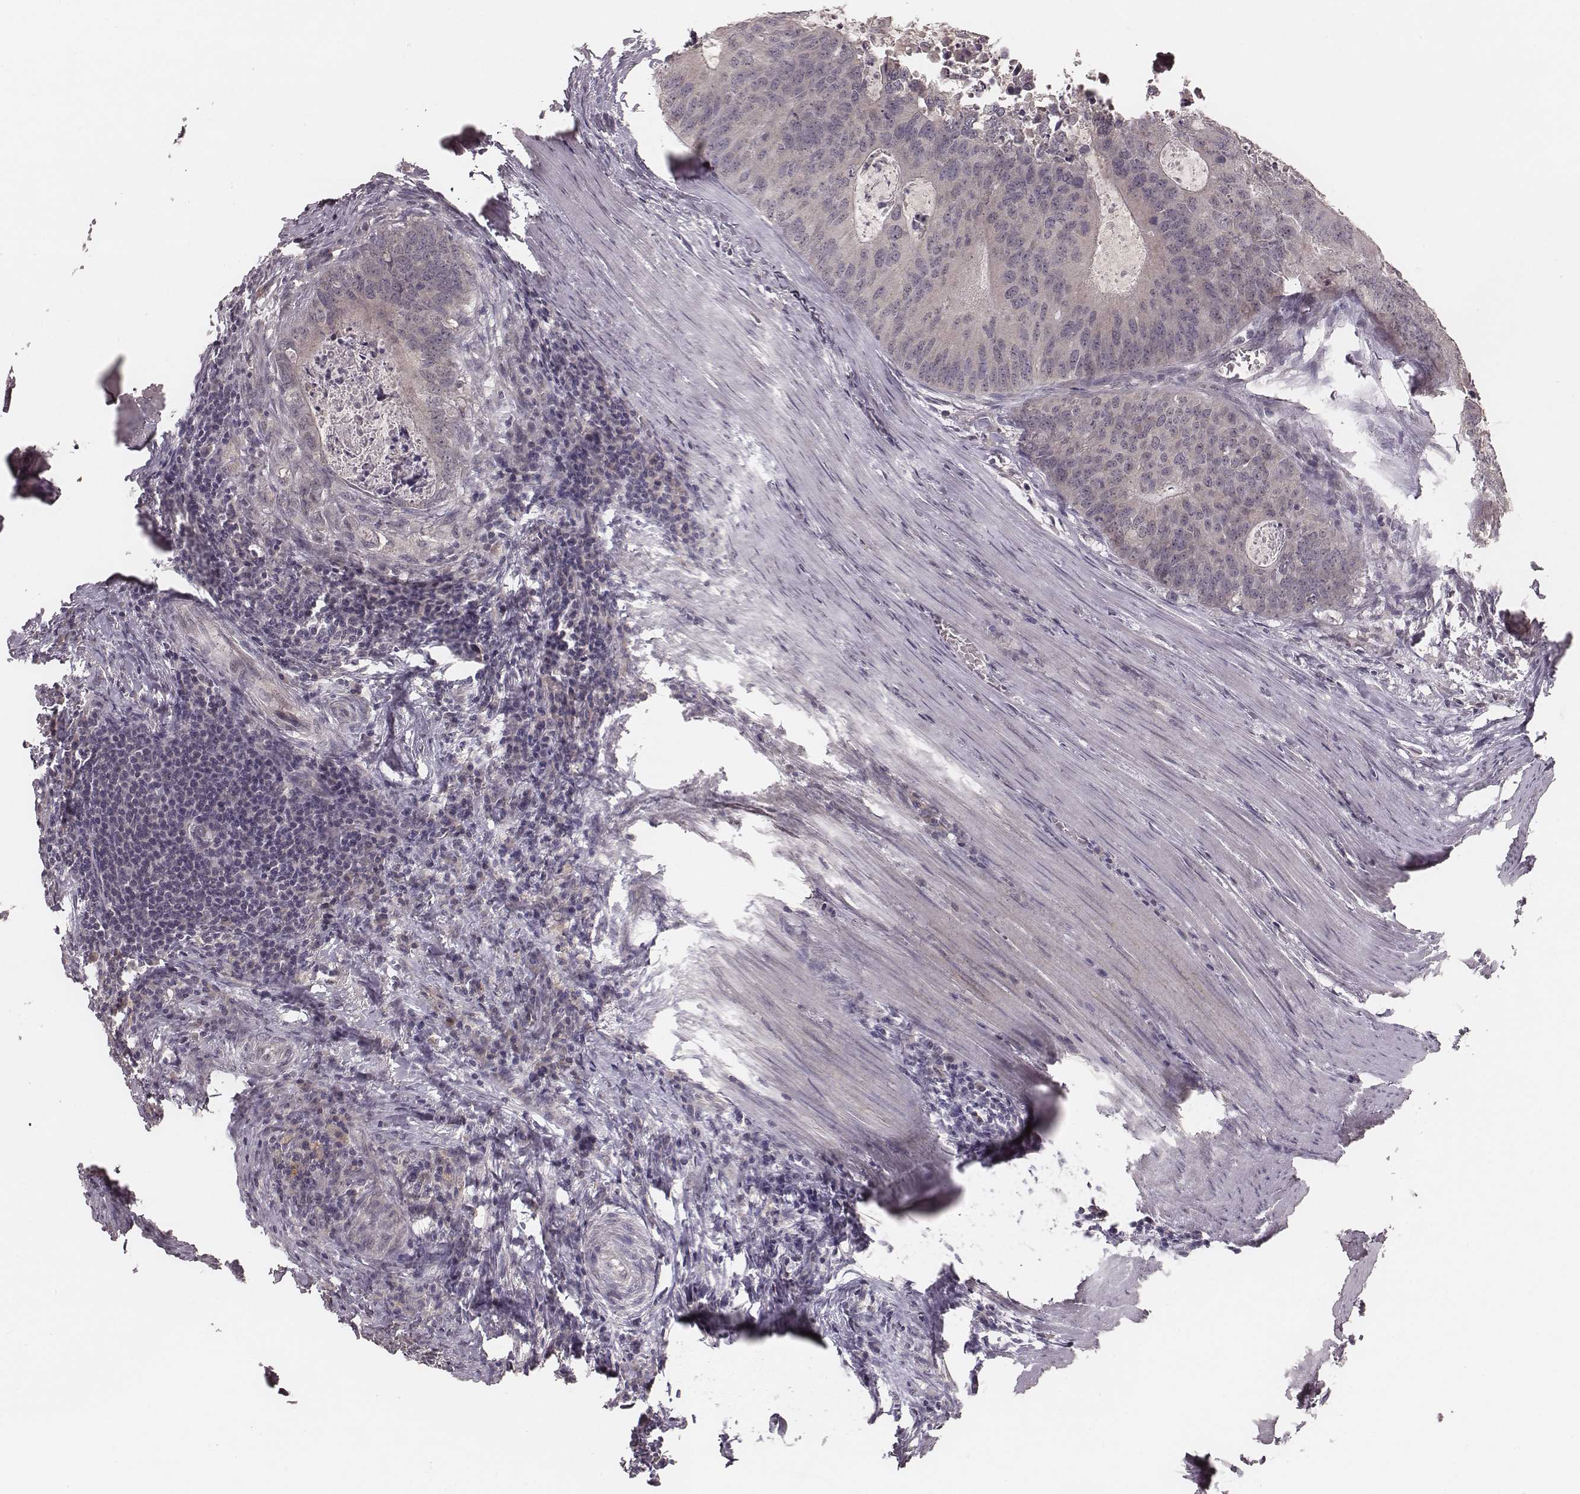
{"staining": {"intensity": "negative", "quantity": "none", "location": "none"}, "tissue": "colorectal cancer", "cell_type": "Tumor cells", "image_type": "cancer", "snomed": [{"axis": "morphology", "description": "Adenocarcinoma, NOS"}, {"axis": "topography", "description": "Colon"}], "caption": "This micrograph is of adenocarcinoma (colorectal) stained with immunohistochemistry (IHC) to label a protein in brown with the nuclei are counter-stained blue. There is no expression in tumor cells. (DAB immunohistochemistry with hematoxylin counter stain).", "gene": "LY6K", "patient": {"sex": "male", "age": 67}}